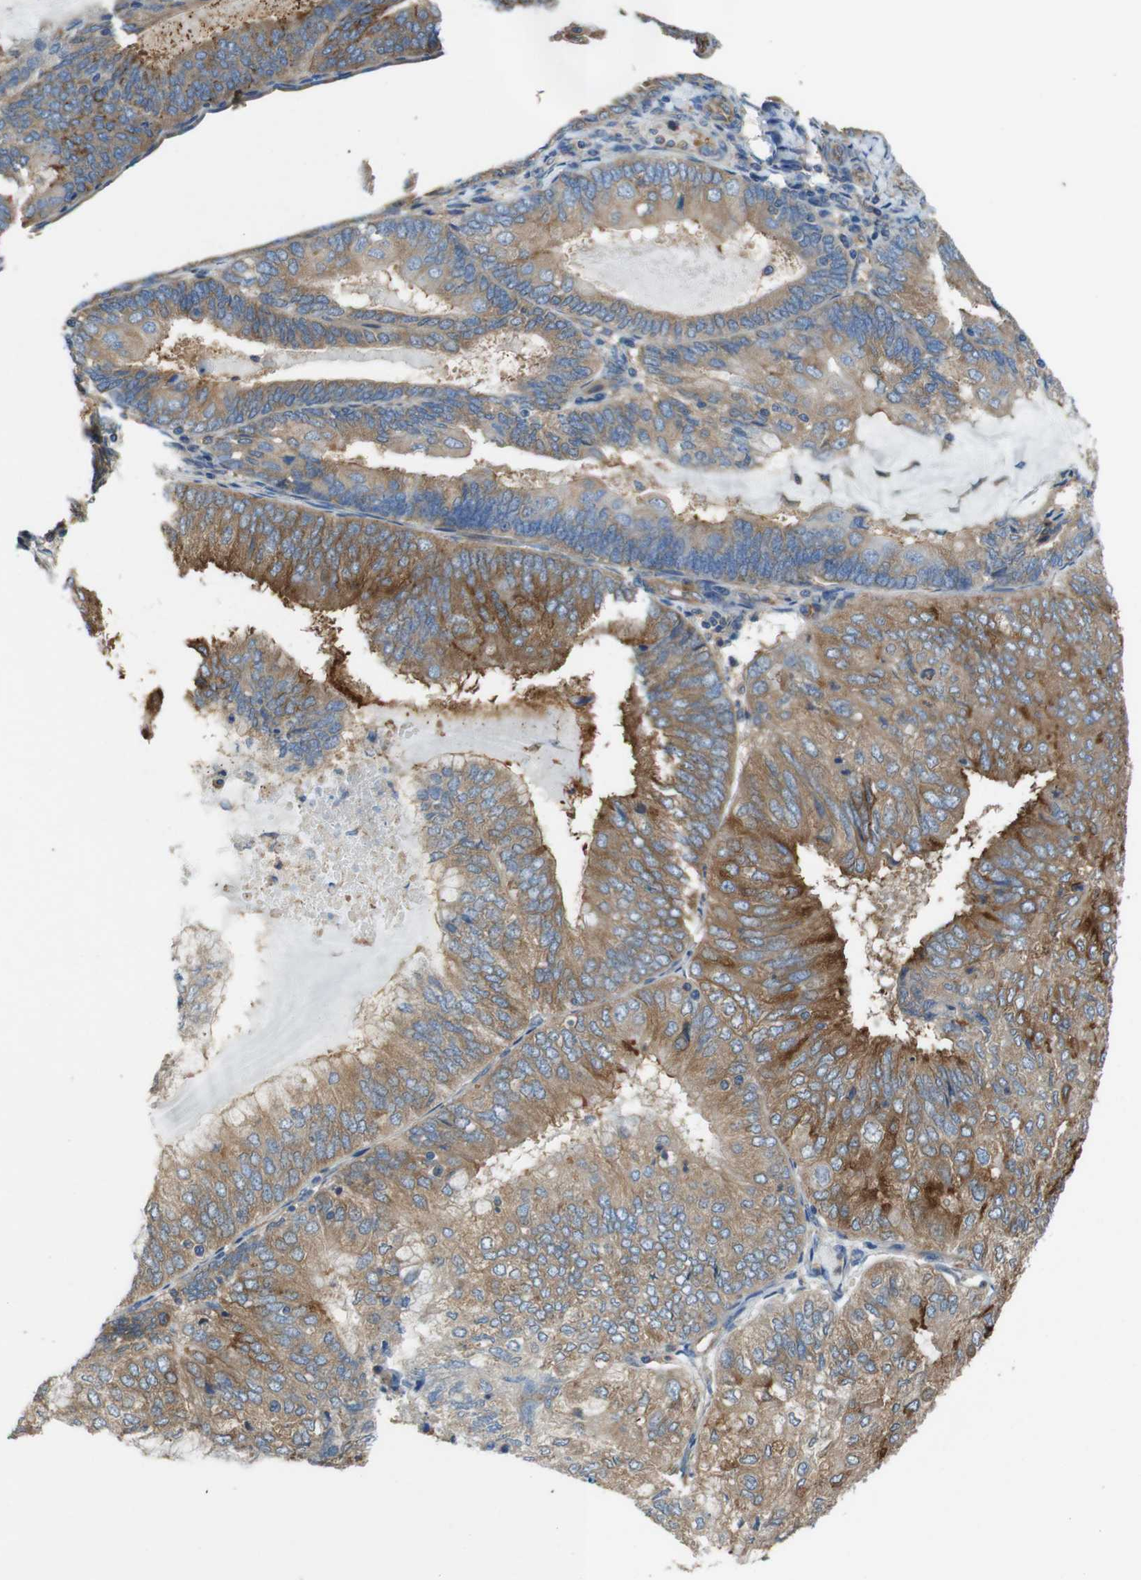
{"staining": {"intensity": "moderate", "quantity": ">75%", "location": "cytoplasmic/membranous"}, "tissue": "endometrial cancer", "cell_type": "Tumor cells", "image_type": "cancer", "snomed": [{"axis": "morphology", "description": "Adenocarcinoma, NOS"}, {"axis": "topography", "description": "Endometrium"}], "caption": "A histopathology image showing moderate cytoplasmic/membranous staining in approximately >75% of tumor cells in adenocarcinoma (endometrial), as visualized by brown immunohistochemical staining.", "gene": "DCTN1", "patient": {"sex": "female", "age": 81}}